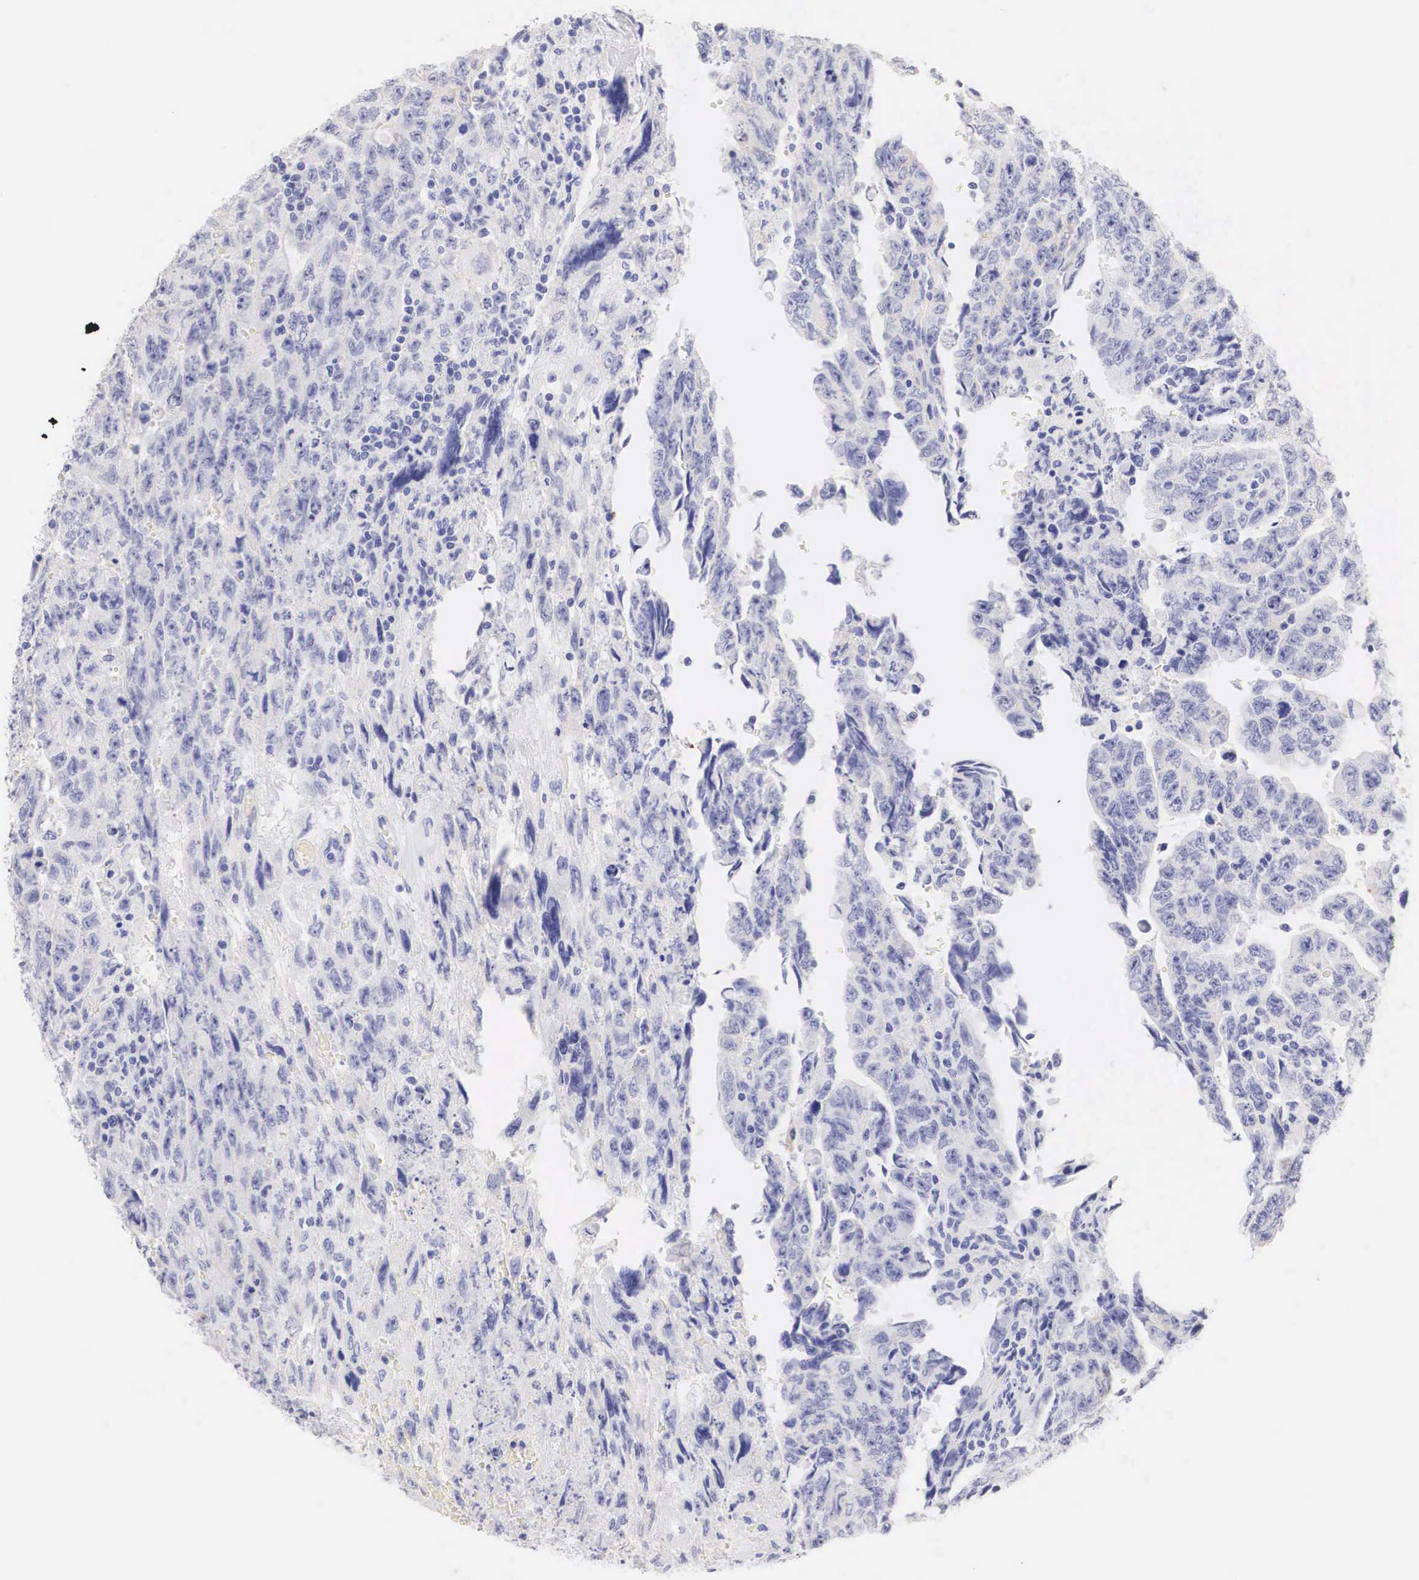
{"staining": {"intensity": "negative", "quantity": "none", "location": "none"}, "tissue": "testis cancer", "cell_type": "Tumor cells", "image_type": "cancer", "snomed": [{"axis": "morphology", "description": "Carcinoma, Embryonal, NOS"}, {"axis": "topography", "description": "Testis"}], "caption": "IHC image of neoplastic tissue: testis cancer (embryonal carcinoma) stained with DAB exhibits no significant protein expression in tumor cells. The staining was performed using DAB (3,3'-diaminobenzidine) to visualize the protein expression in brown, while the nuclei were stained in blue with hematoxylin (Magnification: 20x).", "gene": "ERBB2", "patient": {"sex": "male", "age": 28}}